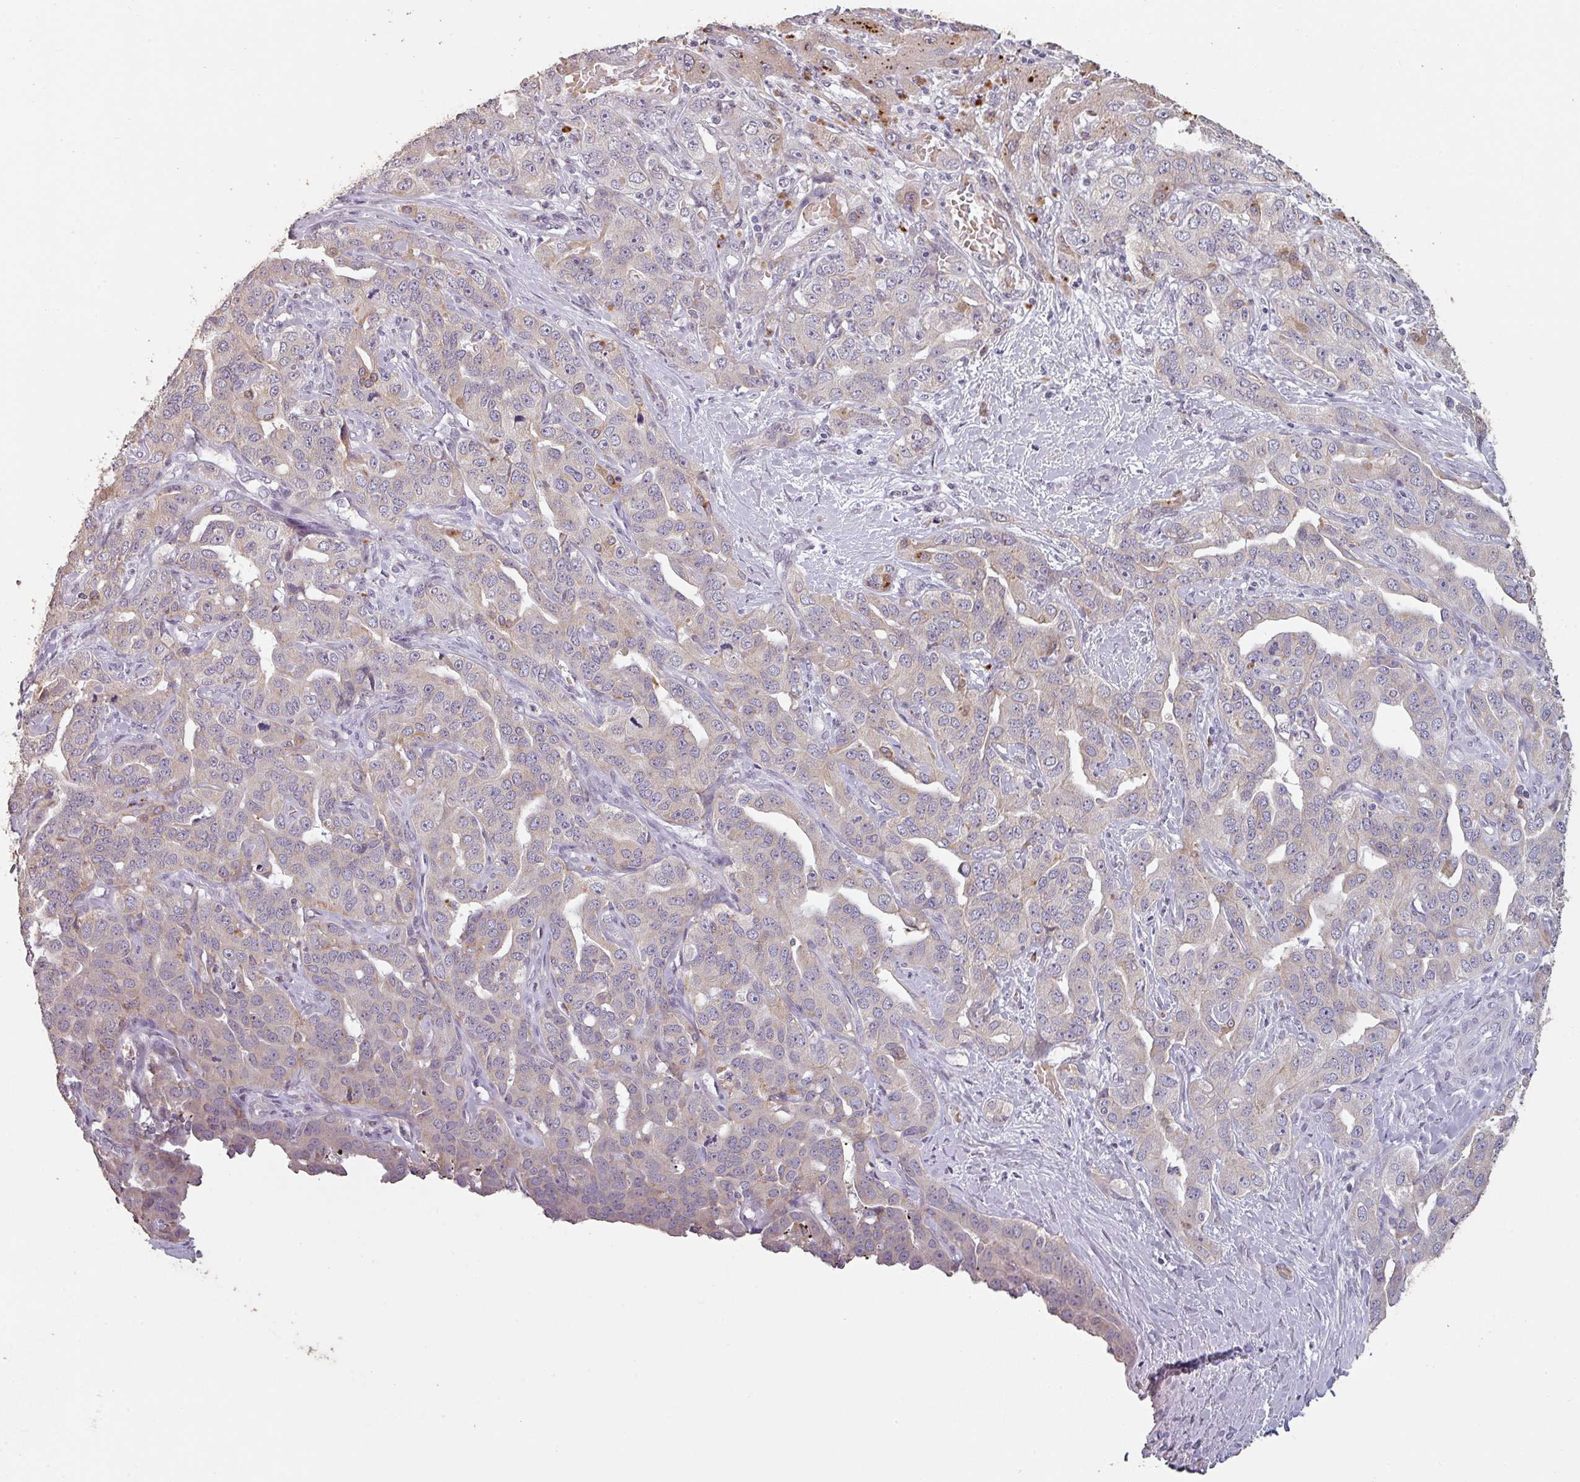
{"staining": {"intensity": "weak", "quantity": "<25%", "location": "cytoplasmic/membranous"}, "tissue": "liver cancer", "cell_type": "Tumor cells", "image_type": "cancer", "snomed": [{"axis": "morphology", "description": "Cholangiocarcinoma"}, {"axis": "topography", "description": "Liver"}], "caption": "Cholangiocarcinoma (liver) was stained to show a protein in brown. There is no significant staining in tumor cells.", "gene": "LYPLA1", "patient": {"sex": "male", "age": 59}}